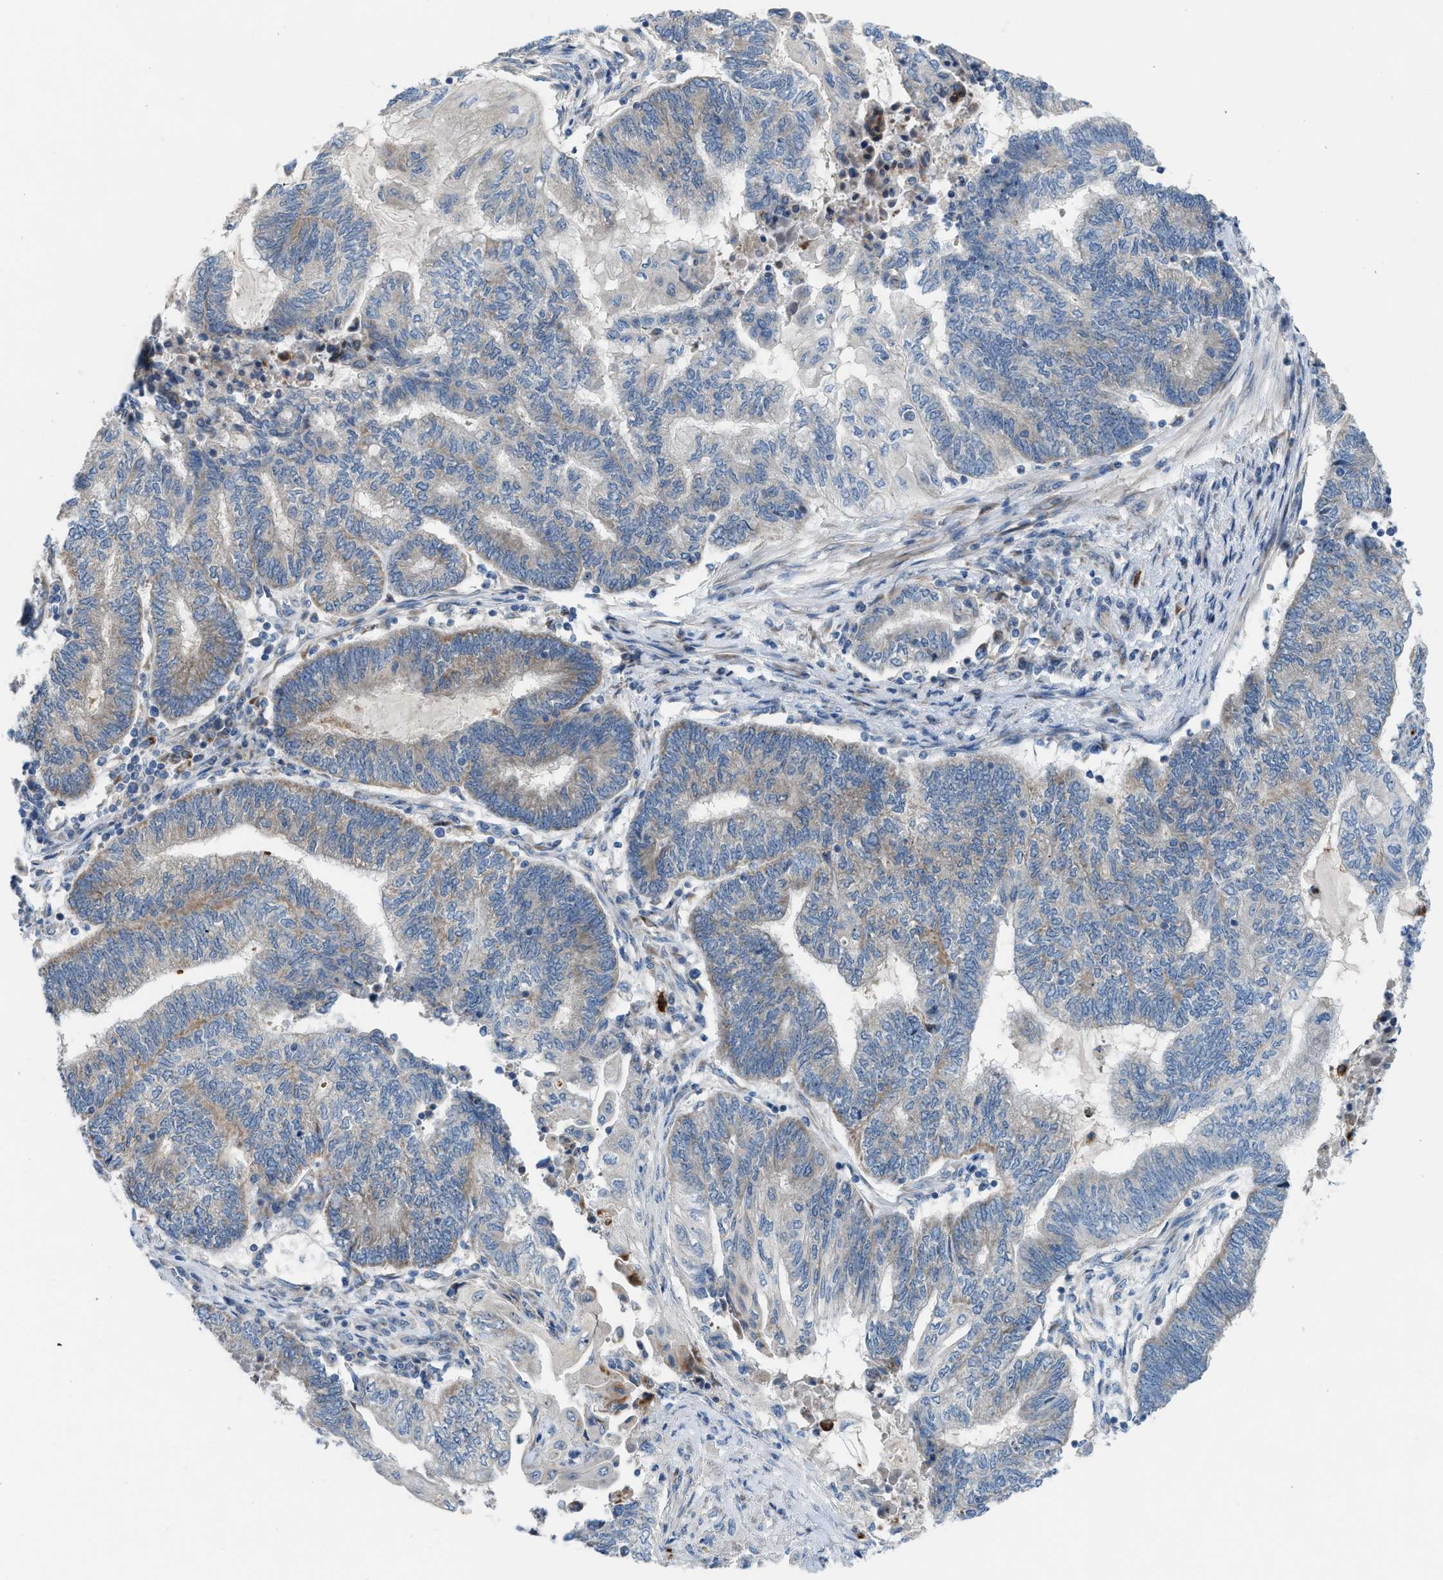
{"staining": {"intensity": "moderate", "quantity": "<25%", "location": "cytoplasmic/membranous"}, "tissue": "endometrial cancer", "cell_type": "Tumor cells", "image_type": "cancer", "snomed": [{"axis": "morphology", "description": "Adenocarcinoma, NOS"}, {"axis": "topography", "description": "Uterus"}, {"axis": "topography", "description": "Endometrium"}], "caption": "This is an image of immunohistochemistry (IHC) staining of endometrial cancer (adenocarcinoma), which shows moderate expression in the cytoplasmic/membranous of tumor cells.", "gene": "TPH1", "patient": {"sex": "female", "age": 70}}